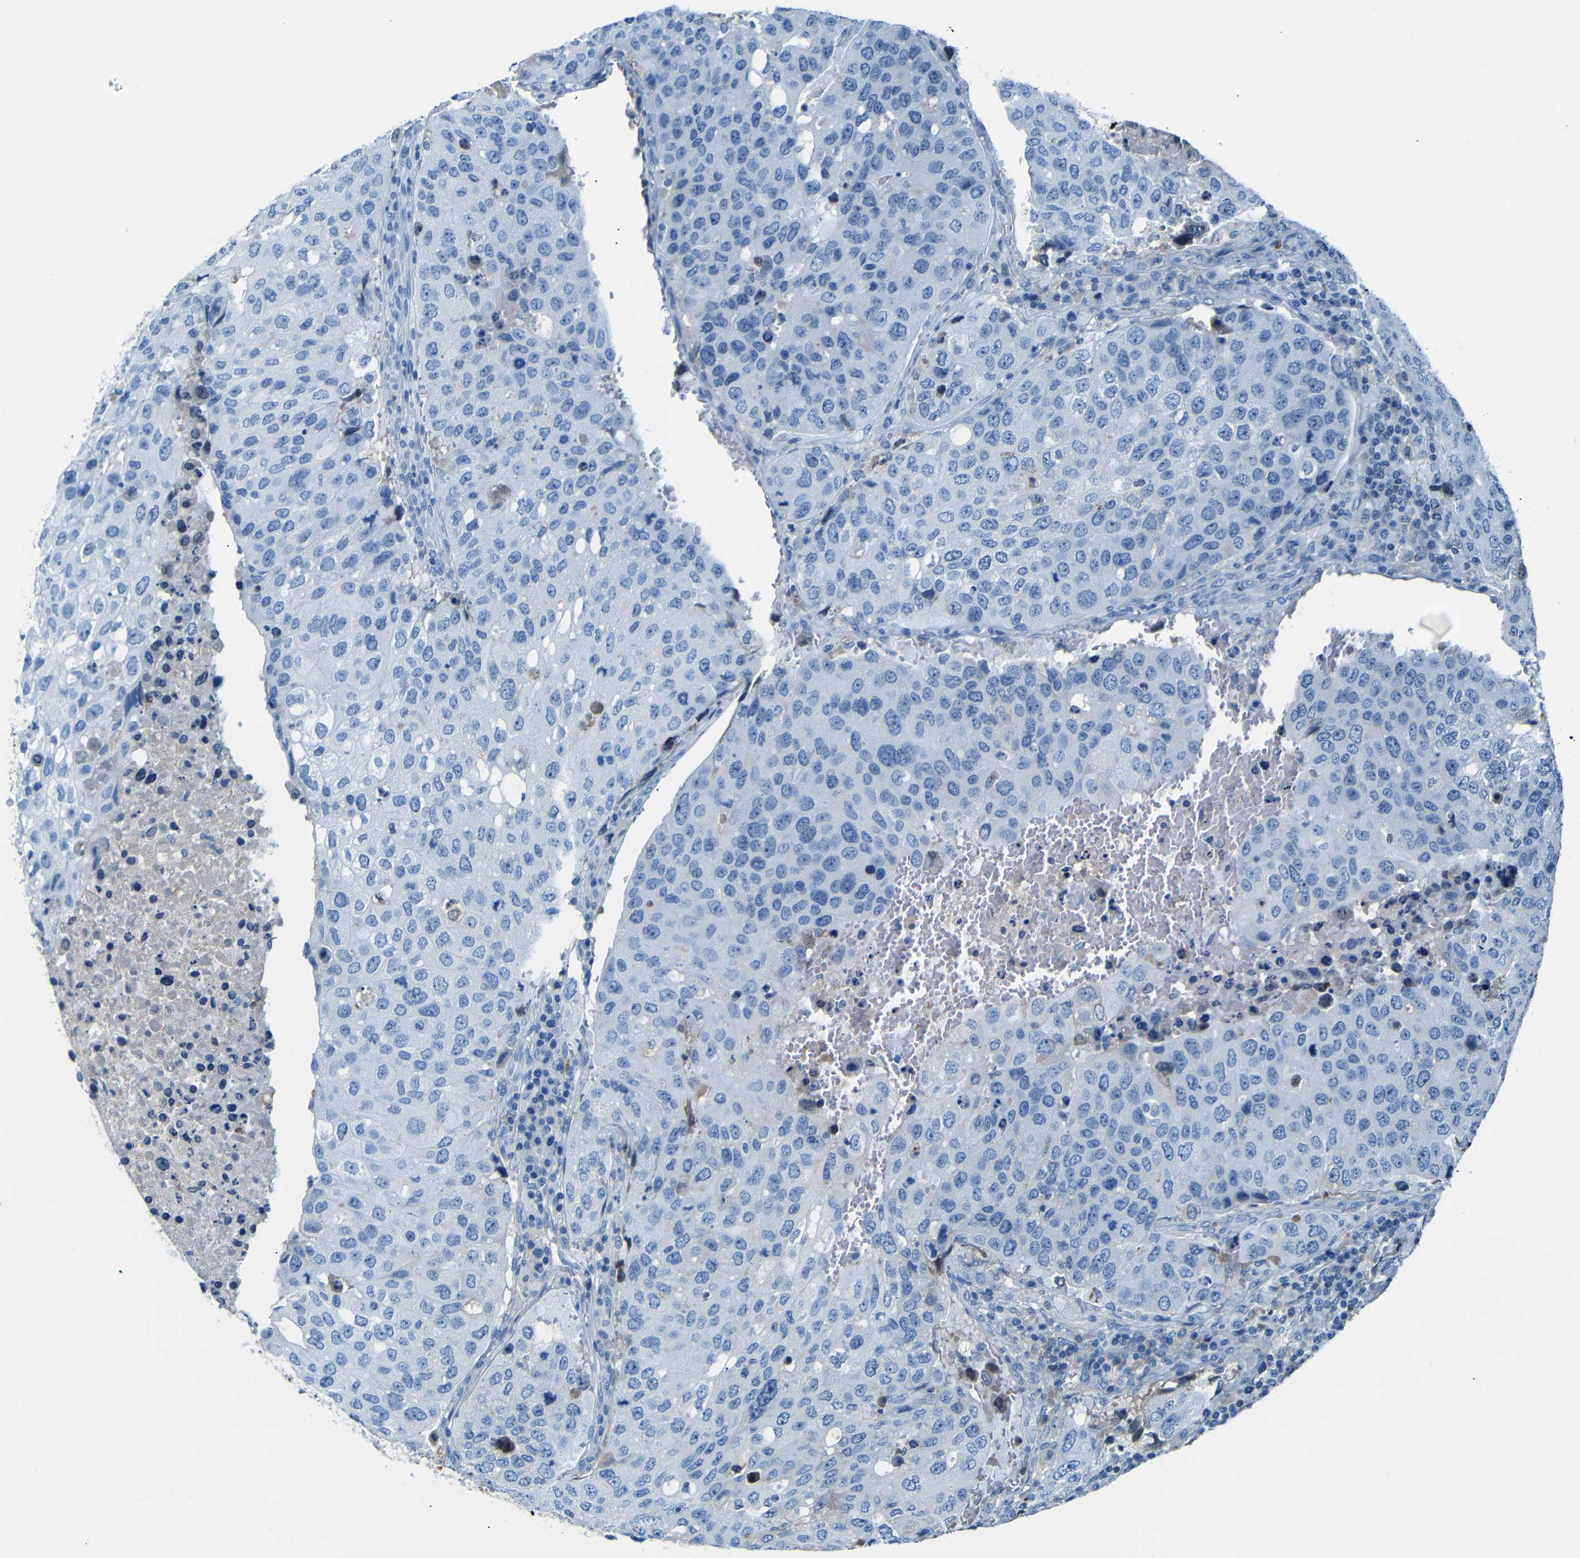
{"staining": {"intensity": "negative", "quantity": "none", "location": "none"}, "tissue": "urothelial cancer", "cell_type": "Tumor cells", "image_type": "cancer", "snomed": [{"axis": "morphology", "description": "Urothelial carcinoma, High grade"}, {"axis": "topography", "description": "Lymph node"}, {"axis": "topography", "description": "Urinary bladder"}], "caption": "High power microscopy micrograph of an immunohistochemistry photomicrograph of urothelial cancer, revealing no significant staining in tumor cells. (Immunohistochemistry (ihc), brightfield microscopy, high magnification).", "gene": "SERPINA1", "patient": {"sex": "male", "age": 51}}